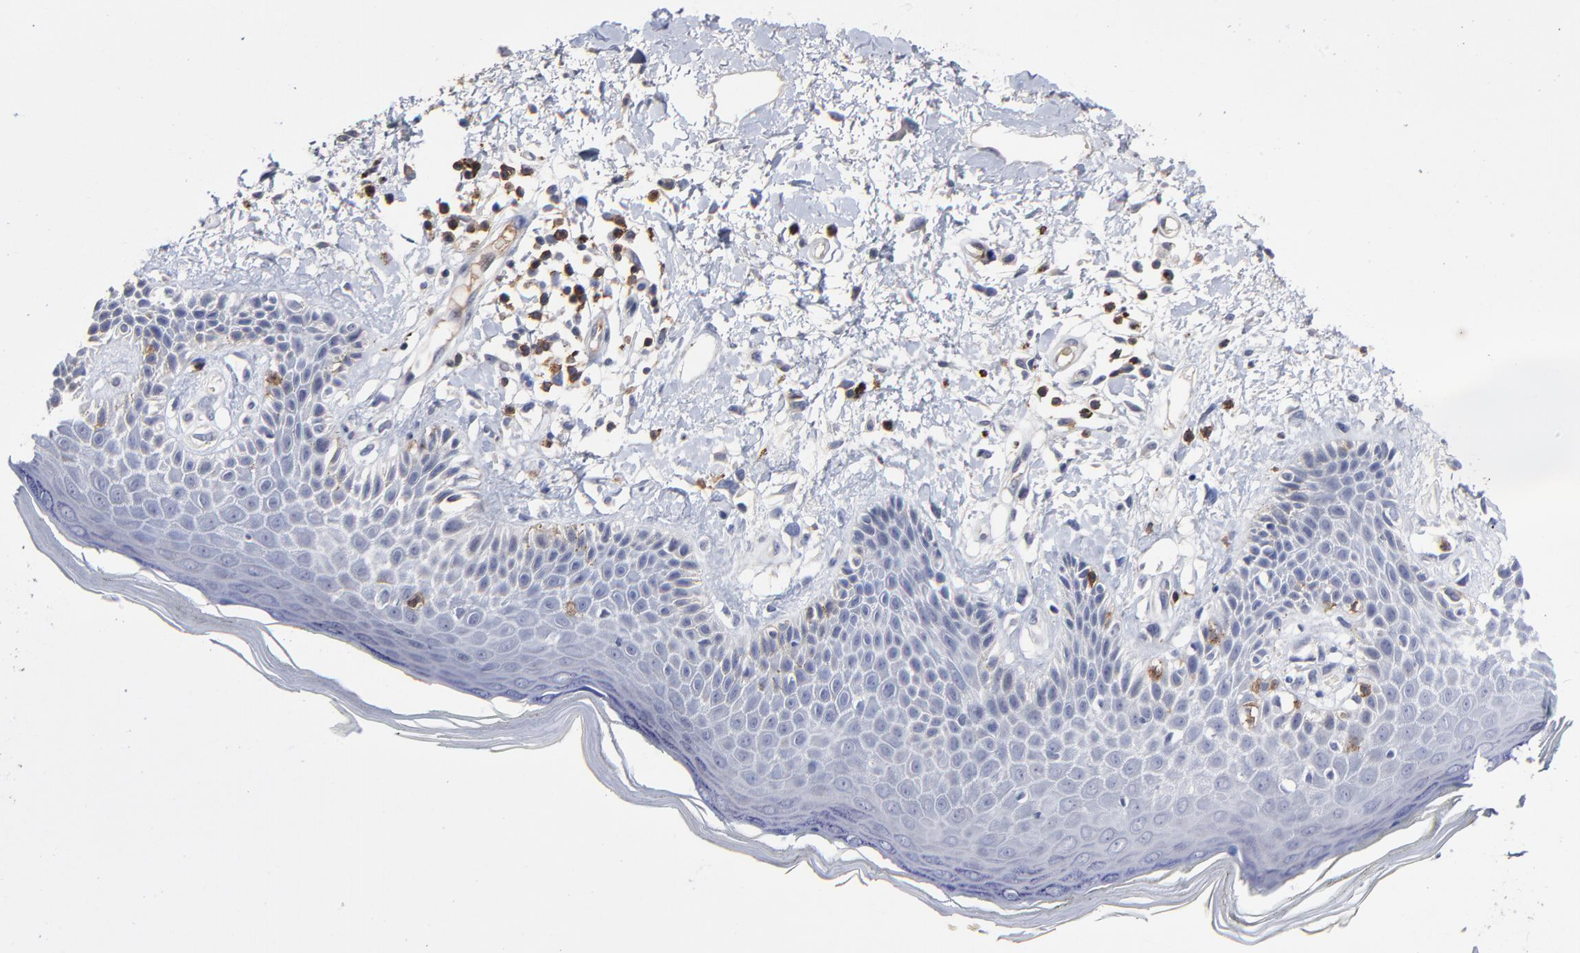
{"staining": {"intensity": "negative", "quantity": "none", "location": "none"}, "tissue": "skin", "cell_type": "Epidermal cells", "image_type": "normal", "snomed": [{"axis": "morphology", "description": "Normal tissue, NOS"}, {"axis": "topography", "description": "Anal"}], "caption": "This is an immunohistochemistry histopathology image of benign human skin. There is no positivity in epidermal cells.", "gene": "TRAT1", "patient": {"sex": "female", "age": 78}}